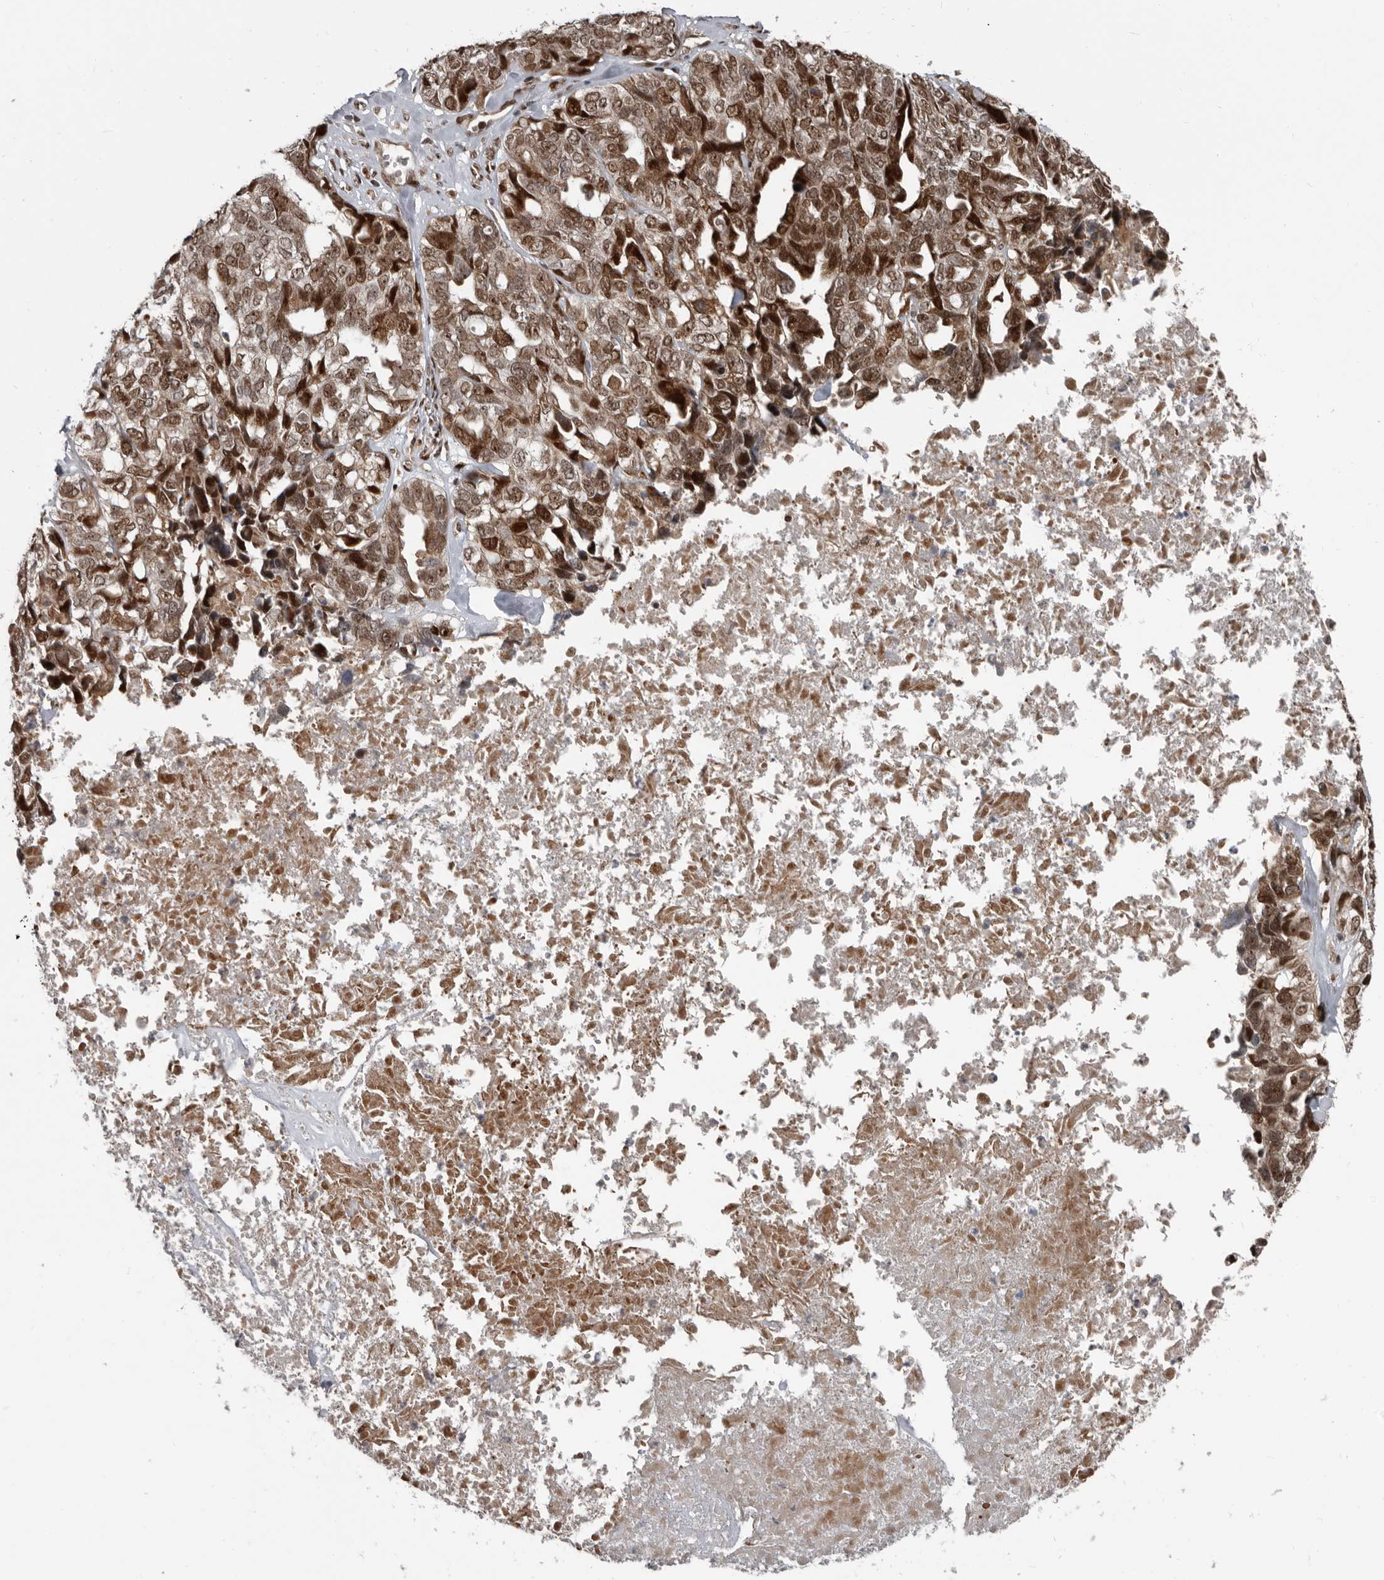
{"staining": {"intensity": "moderate", "quantity": ">75%", "location": "nuclear"}, "tissue": "ovarian cancer", "cell_type": "Tumor cells", "image_type": "cancer", "snomed": [{"axis": "morphology", "description": "Cystadenocarcinoma, serous, NOS"}, {"axis": "topography", "description": "Ovary"}], "caption": "Tumor cells show medium levels of moderate nuclear staining in about >75% of cells in human ovarian serous cystadenocarcinoma.", "gene": "CHD1L", "patient": {"sex": "female", "age": 79}}